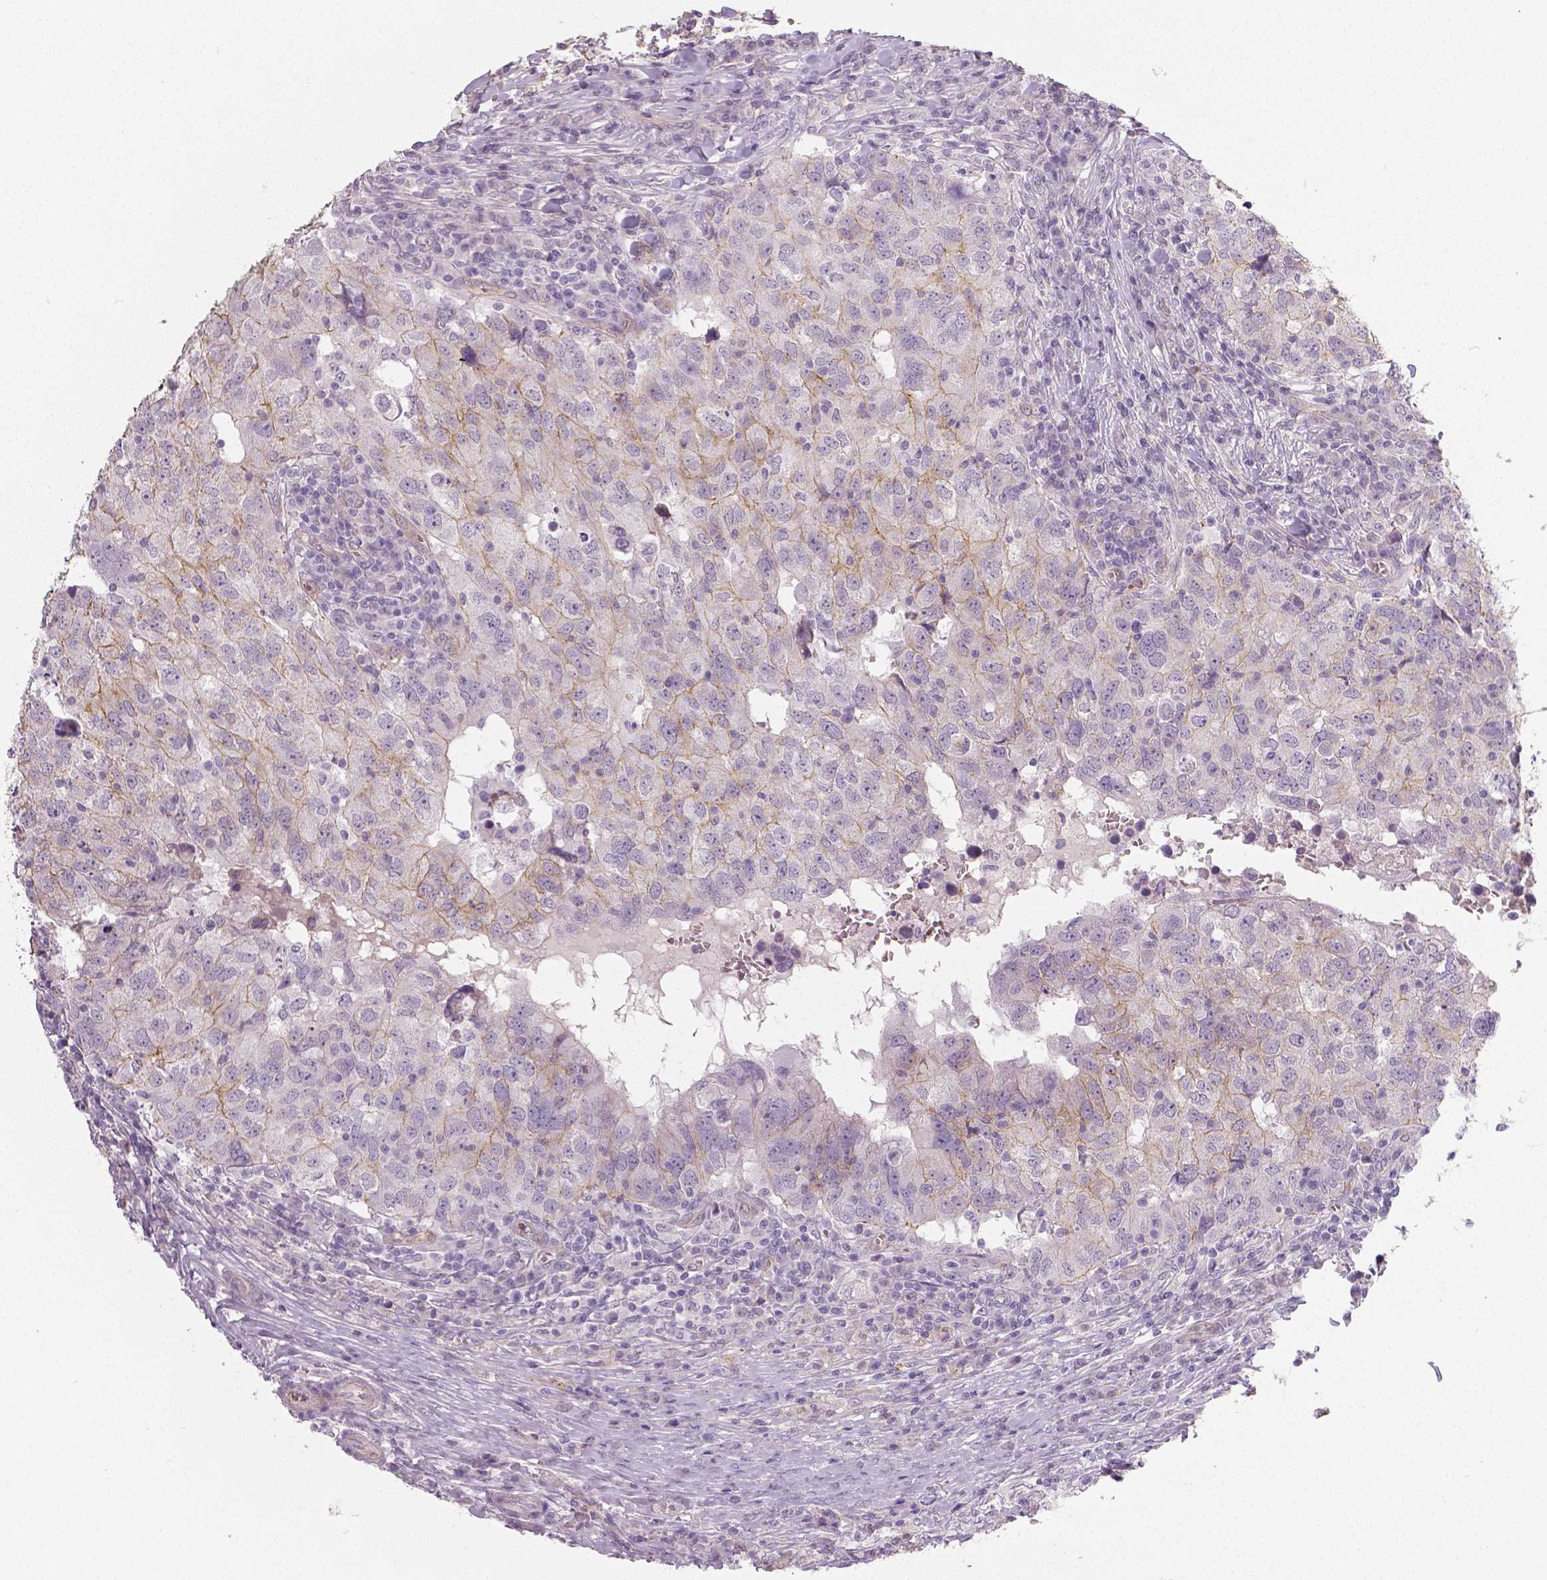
{"staining": {"intensity": "negative", "quantity": "none", "location": "none"}, "tissue": "breast cancer", "cell_type": "Tumor cells", "image_type": "cancer", "snomed": [{"axis": "morphology", "description": "Duct carcinoma"}, {"axis": "topography", "description": "Breast"}], "caption": "Breast cancer was stained to show a protein in brown. There is no significant staining in tumor cells.", "gene": "FLT1", "patient": {"sex": "female", "age": 30}}